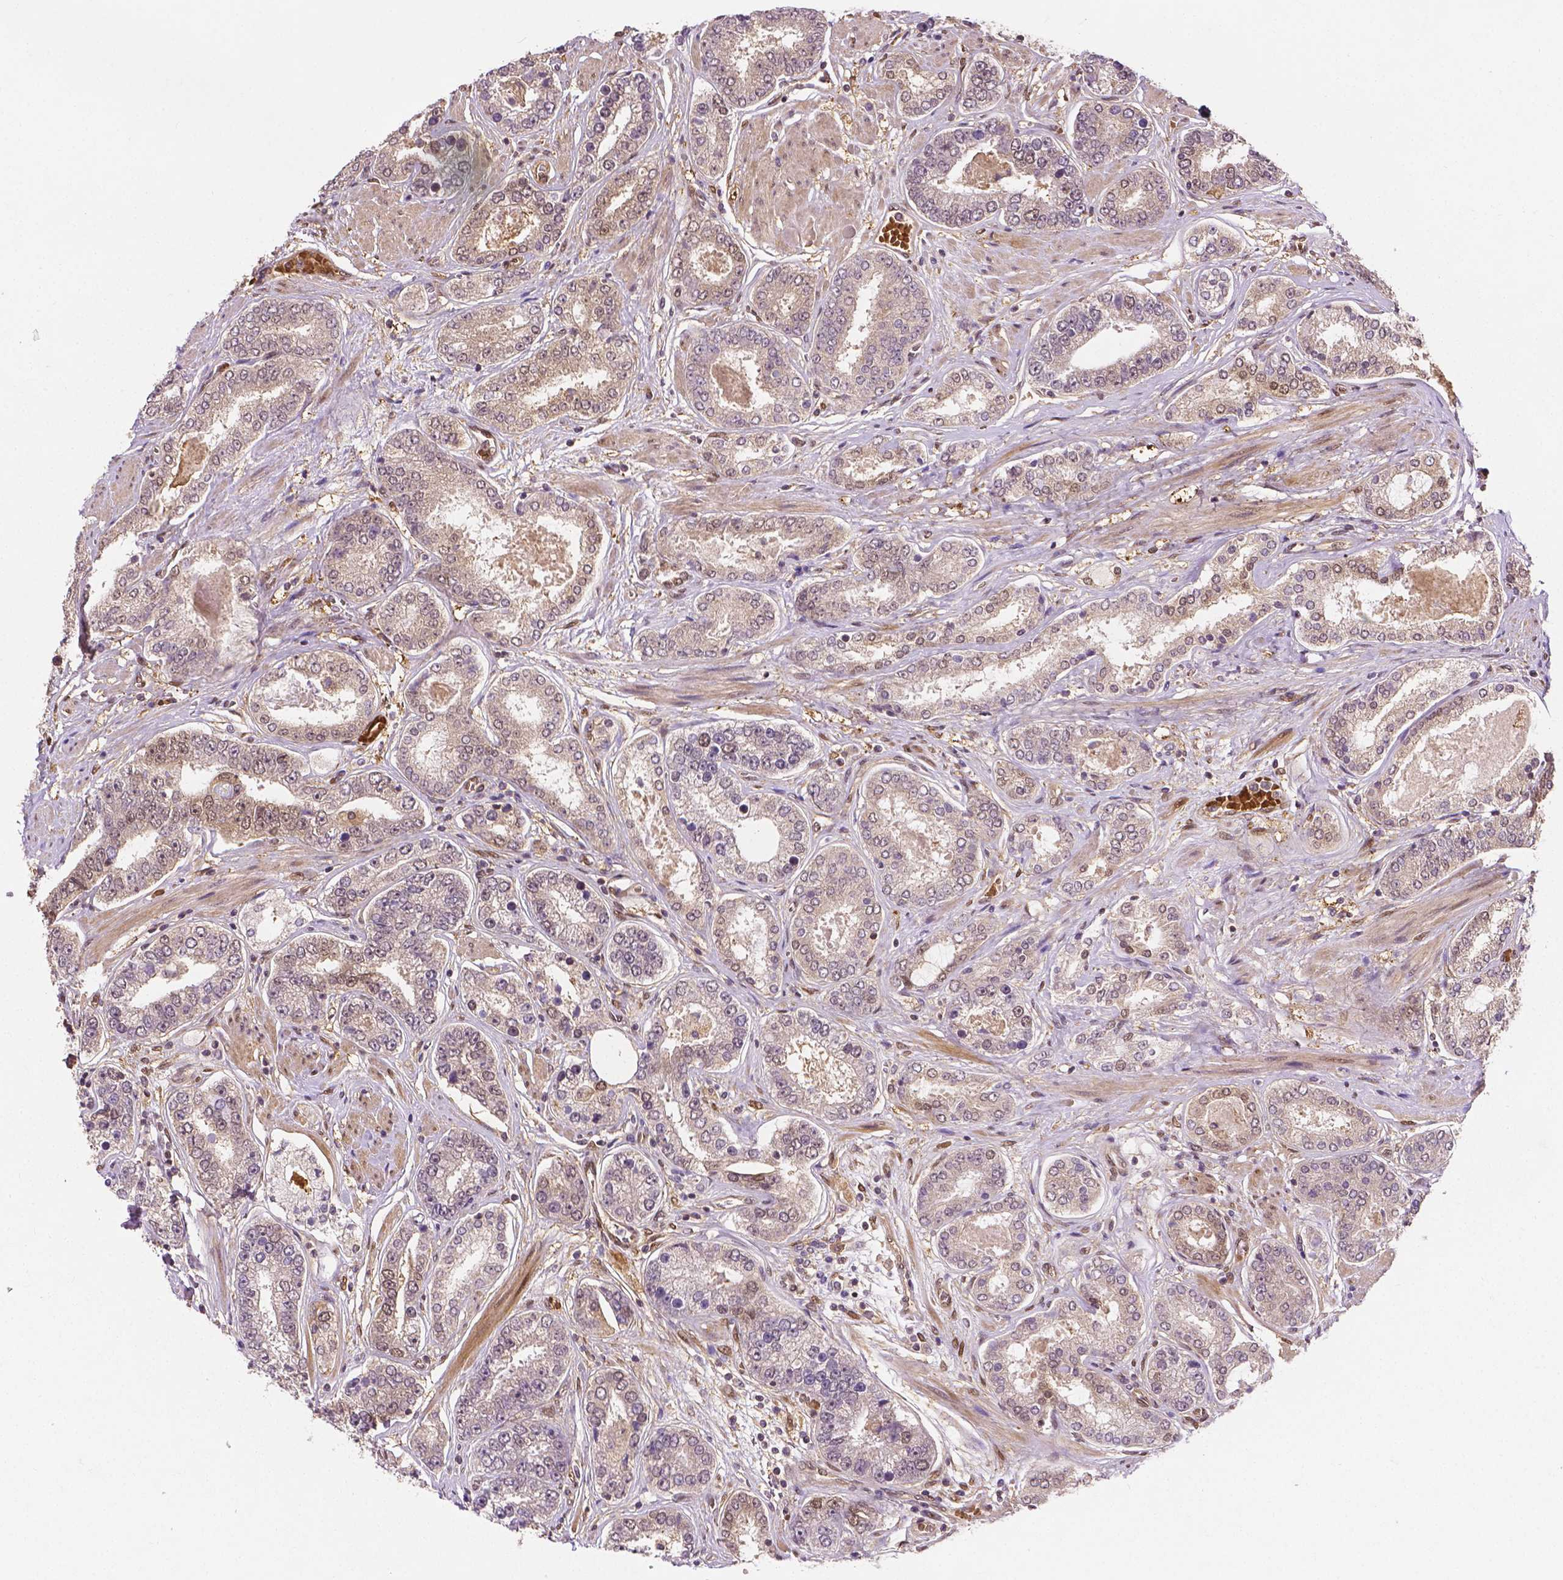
{"staining": {"intensity": "weak", "quantity": ">75%", "location": "cytoplasmic/membranous"}, "tissue": "prostate cancer", "cell_type": "Tumor cells", "image_type": "cancer", "snomed": [{"axis": "morphology", "description": "Adenocarcinoma, High grade"}, {"axis": "topography", "description": "Prostate"}], "caption": "Weak cytoplasmic/membranous positivity is appreciated in approximately >75% of tumor cells in prostate cancer.", "gene": "YAP1", "patient": {"sex": "male", "age": 63}}